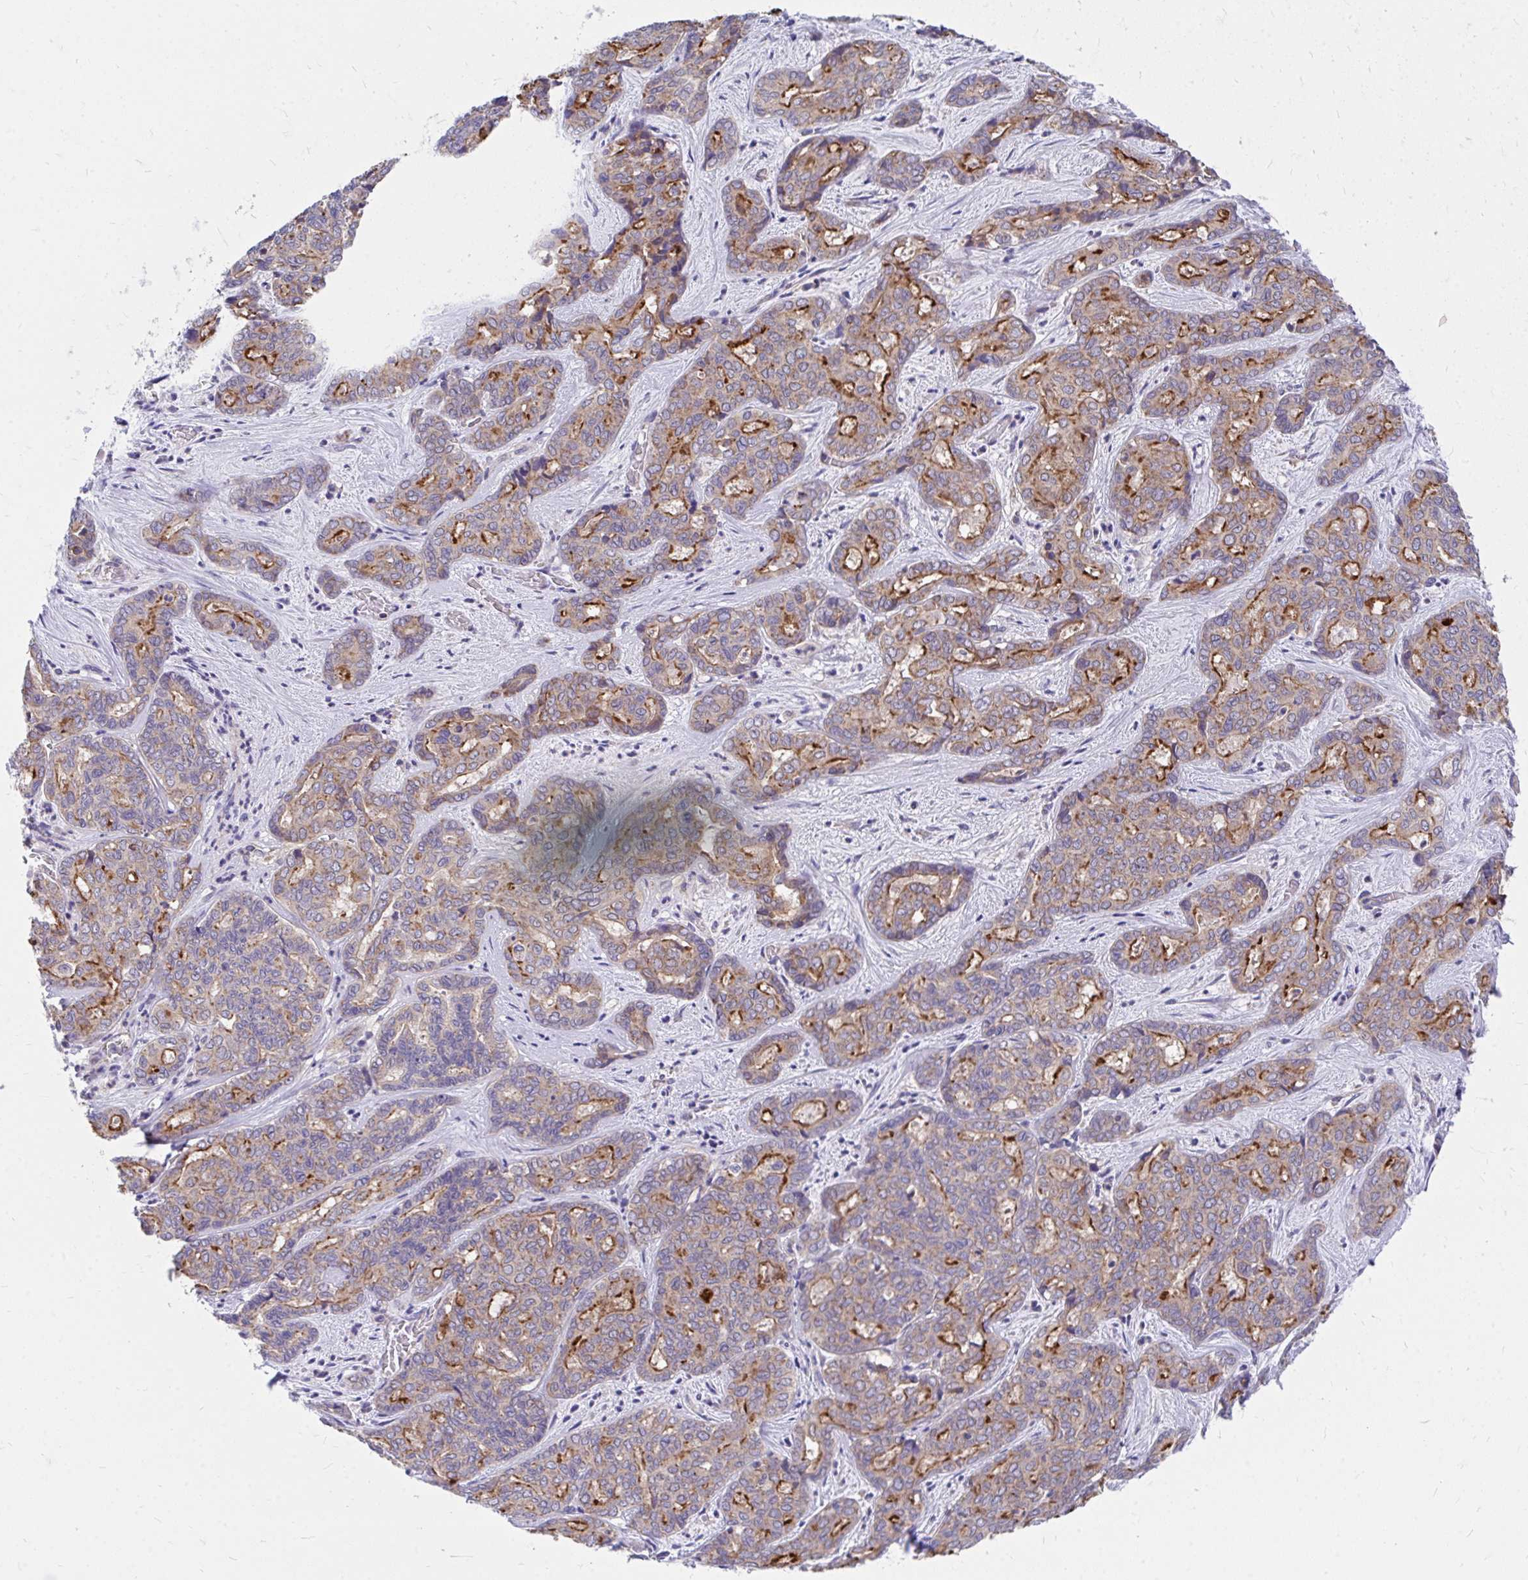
{"staining": {"intensity": "moderate", "quantity": "25%-75%", "location": "cytoplasmic/membranous"}, "tissue": "liver cancer", "cell_type": "Tumor cells", "image_type": "cancer", "snomed": [{"axis": "morphology", "description": "Cholangiocarcinoma"}, {"axis": "topography", "description": "Liver"}], "caption": "Cholangiocarcinoma (liver) stained for a protein (brown) exhibits moderate cytoplasmic/membranous positive staining in approximately 25%-75% of tumor cells.", "gene": "FHIP1B", "patient": {"sex": "female", "age": 64}}